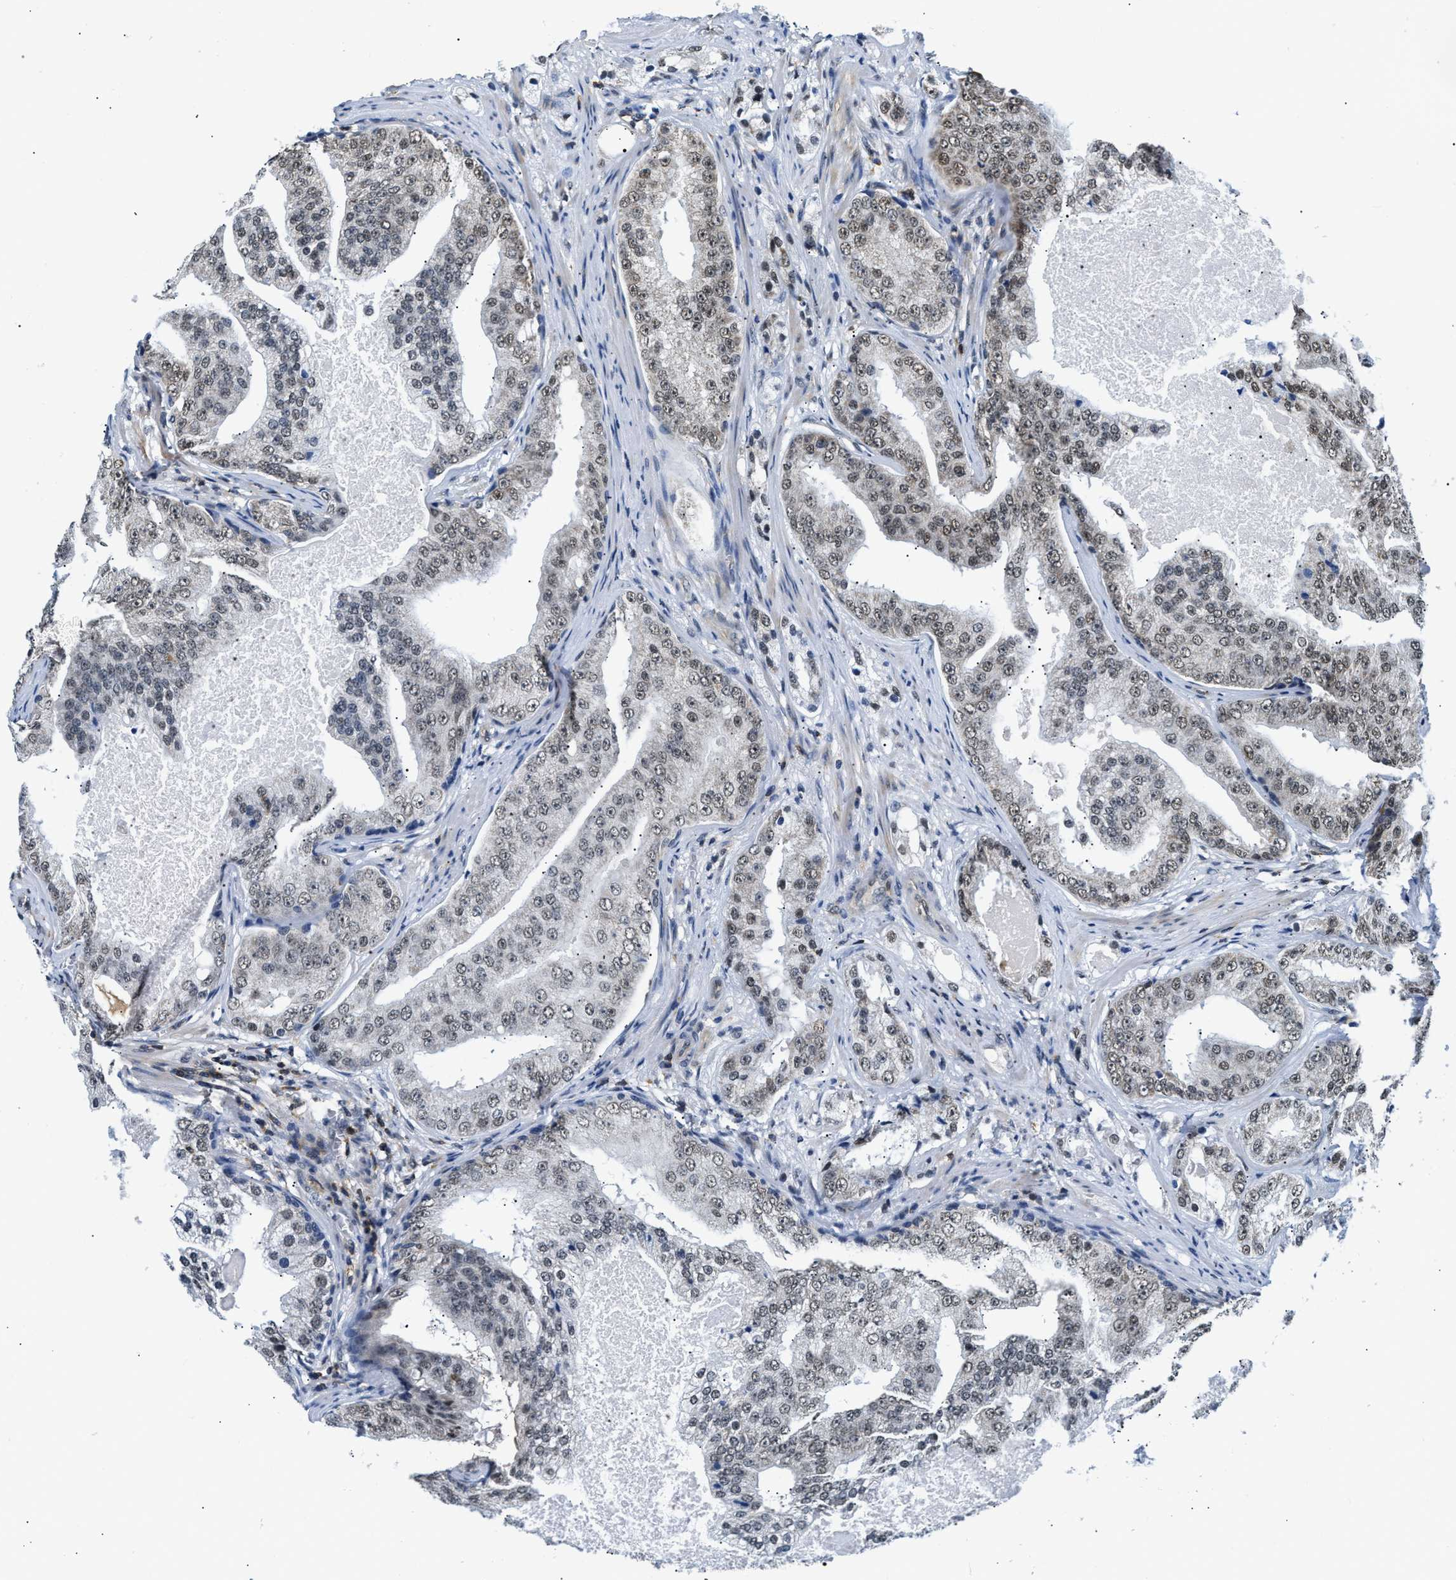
{"staining": {"intensity": "weak", "quantity": "<25%", "location": "nuclear"}, "tissue": "prostate cancer", "cell_type": "Tumor cells", "image_type": "cancer", "snomed": [{"axis": "morphology", "description": "Adenocarcinoma, High grade"}, {"axis": "topography", "description": "Prostate"}], "caption": "The immunohistochemistry image has no significant staining in tumor cells of adenocarcinoma (high-grade) (prostate) tissue.", "gene": "STK10", "patient": {"sex": "male", "age": 68}}